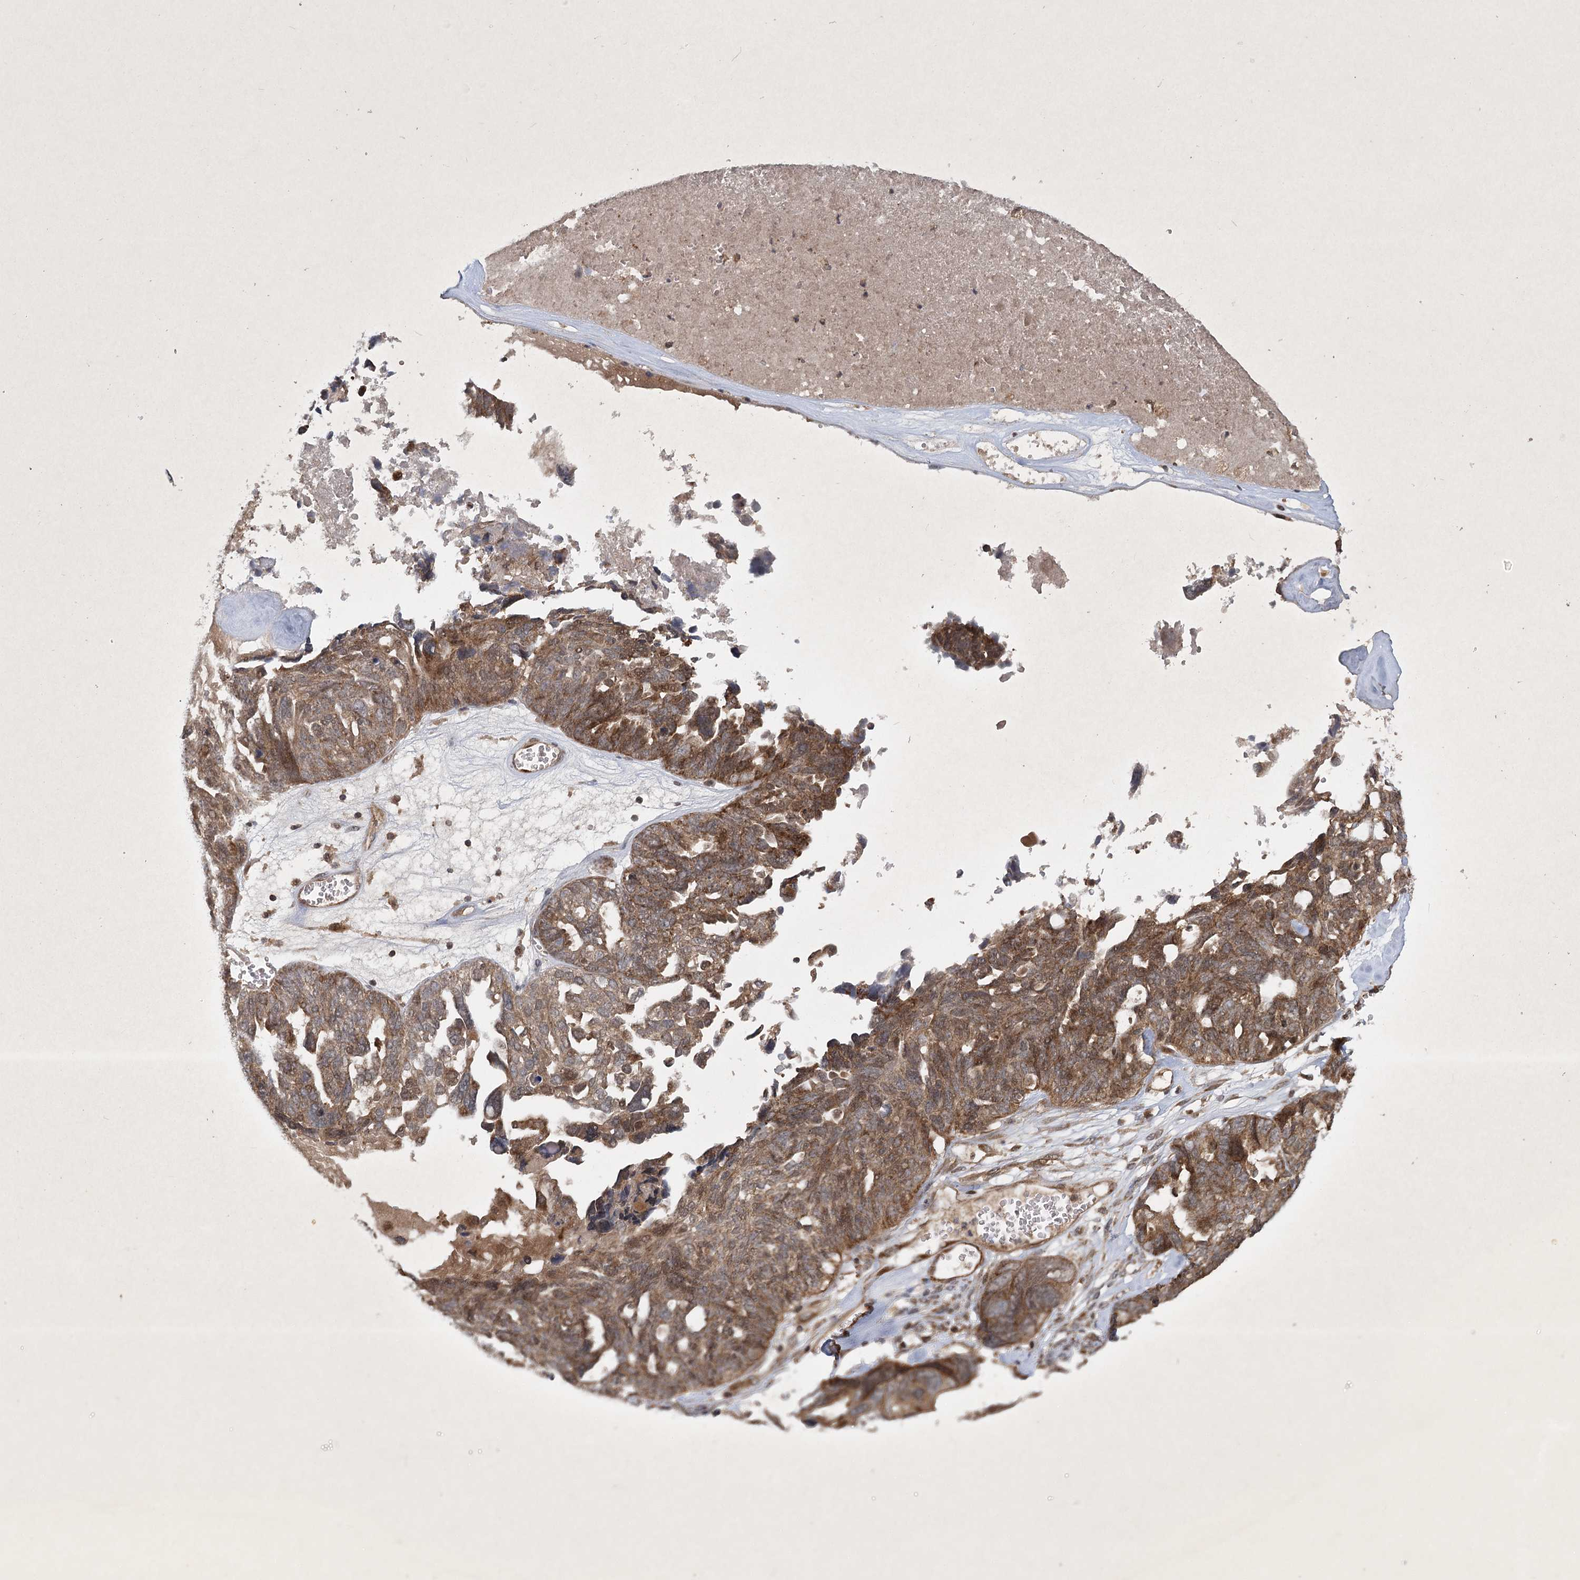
{"staining": {"intensity": "moderate", "quantity": ">75%", "location": "cytoplasmic/membranous"}, "tissue": "ovarian cancer", "cell_type": "Tumor cells", "image_type": "cancer", "snomed": [{"axis": "morphology", "description": "Cystadenocarcinoma, serous, NOS"}, {"axis": "topography", "description": "Ovary"}], "caption": "High-power microscopy captured an immunohistochemistry (IHC) image of ovarian cancer (serous cystadenocarcinoma), revealing moderate cytoplasmic/membranous positivity in about >75% of tumor cells. The protein is shown in brown color, while the nuclei are stained blue.", "gene": "INSIG2", "patient": {"sex": "female", "age": 79}}